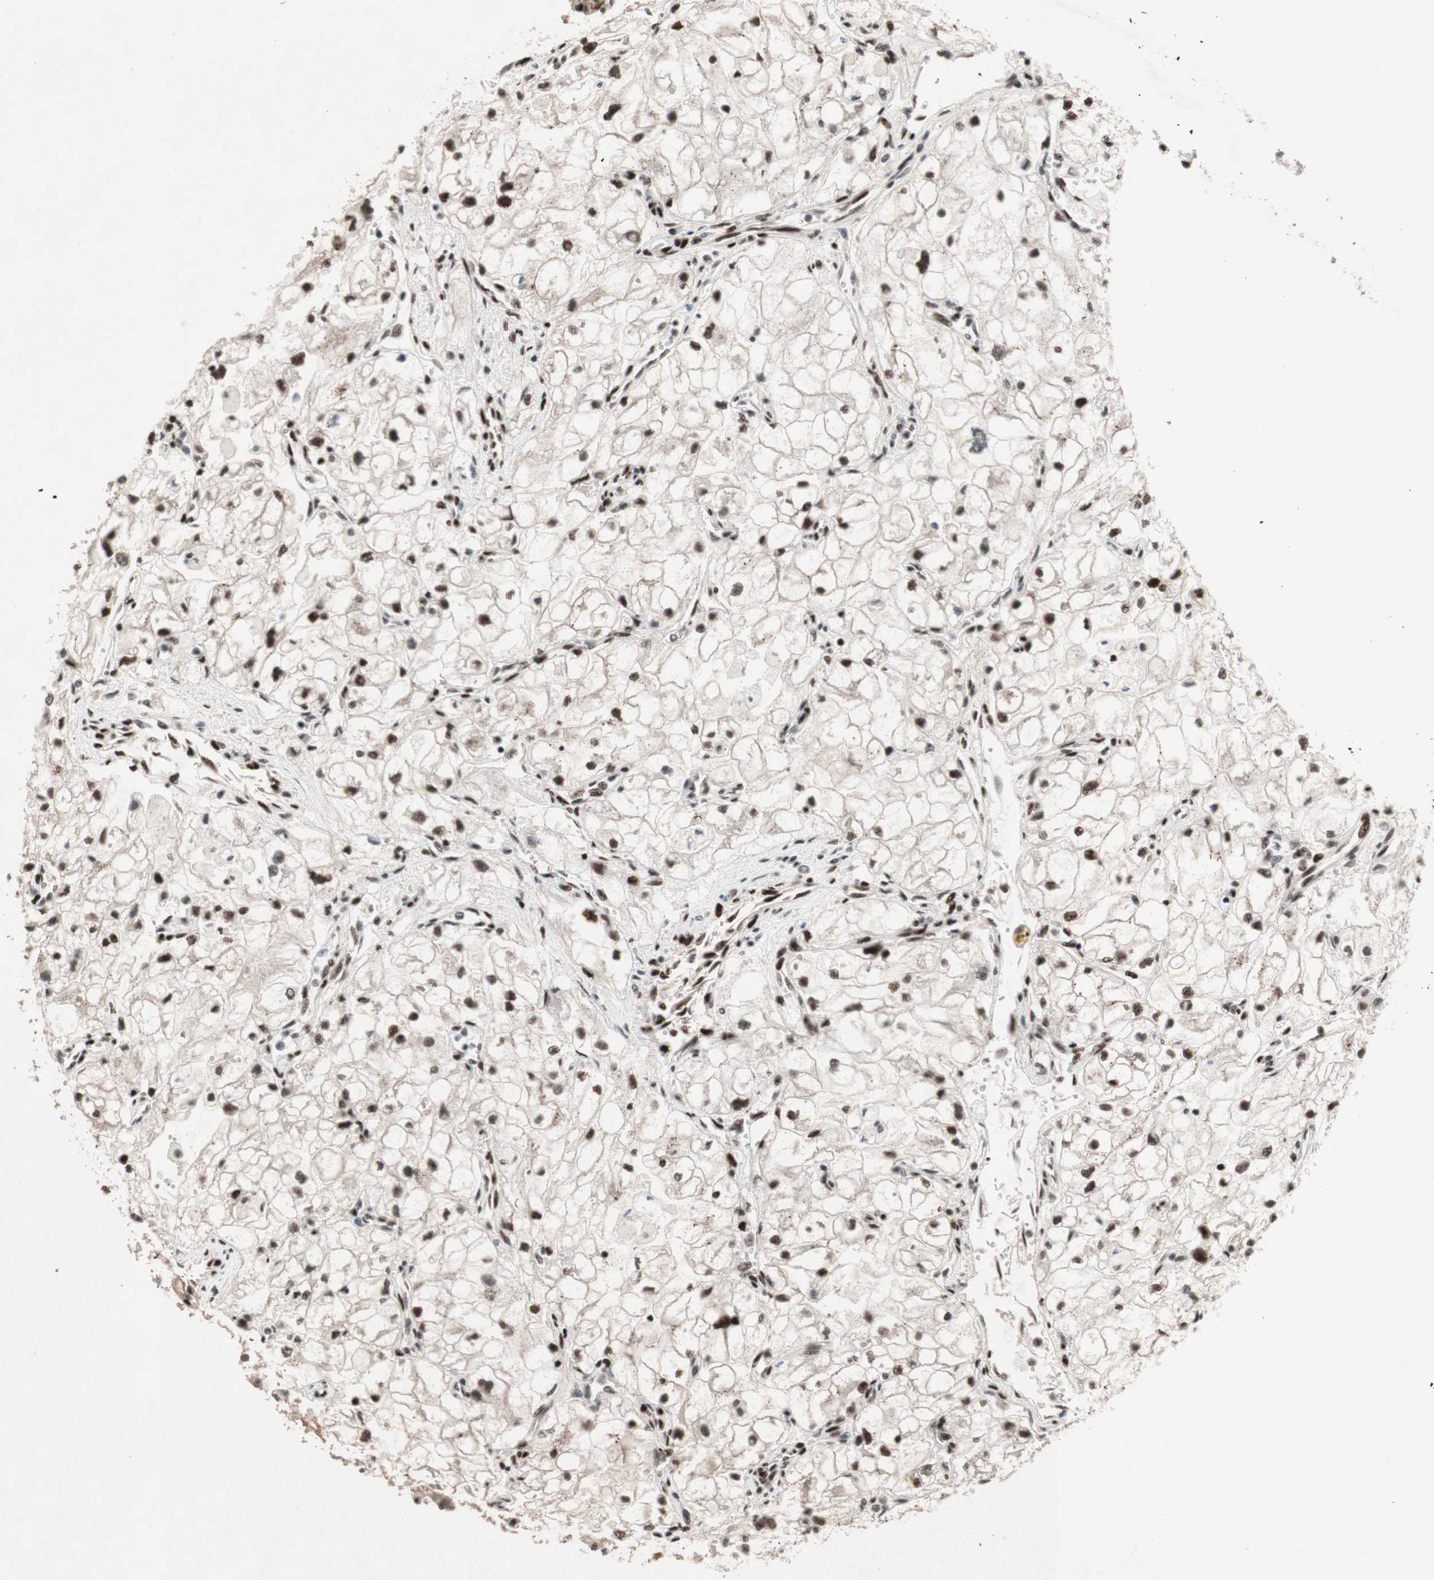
{"staining": {"intensity": "strong", "quantity": ">75%", "location": "nuclear"}, "tissue": "renal cancer", "cell_type": "Tumor cells", "image_type": "cancer", "snomed": [{"axis": "morphology", "description": "Adenocarcinoma, NOS"}, {"axis": "topography", "description": "Kidney"}], "caption": "A high amount of strong nuclear positivity is seen in about >75% of tumor cells in adenocarcinoma (renal) tissue.", "gene": "TLE1", "patient": {"sex": "female", "age": 70}}